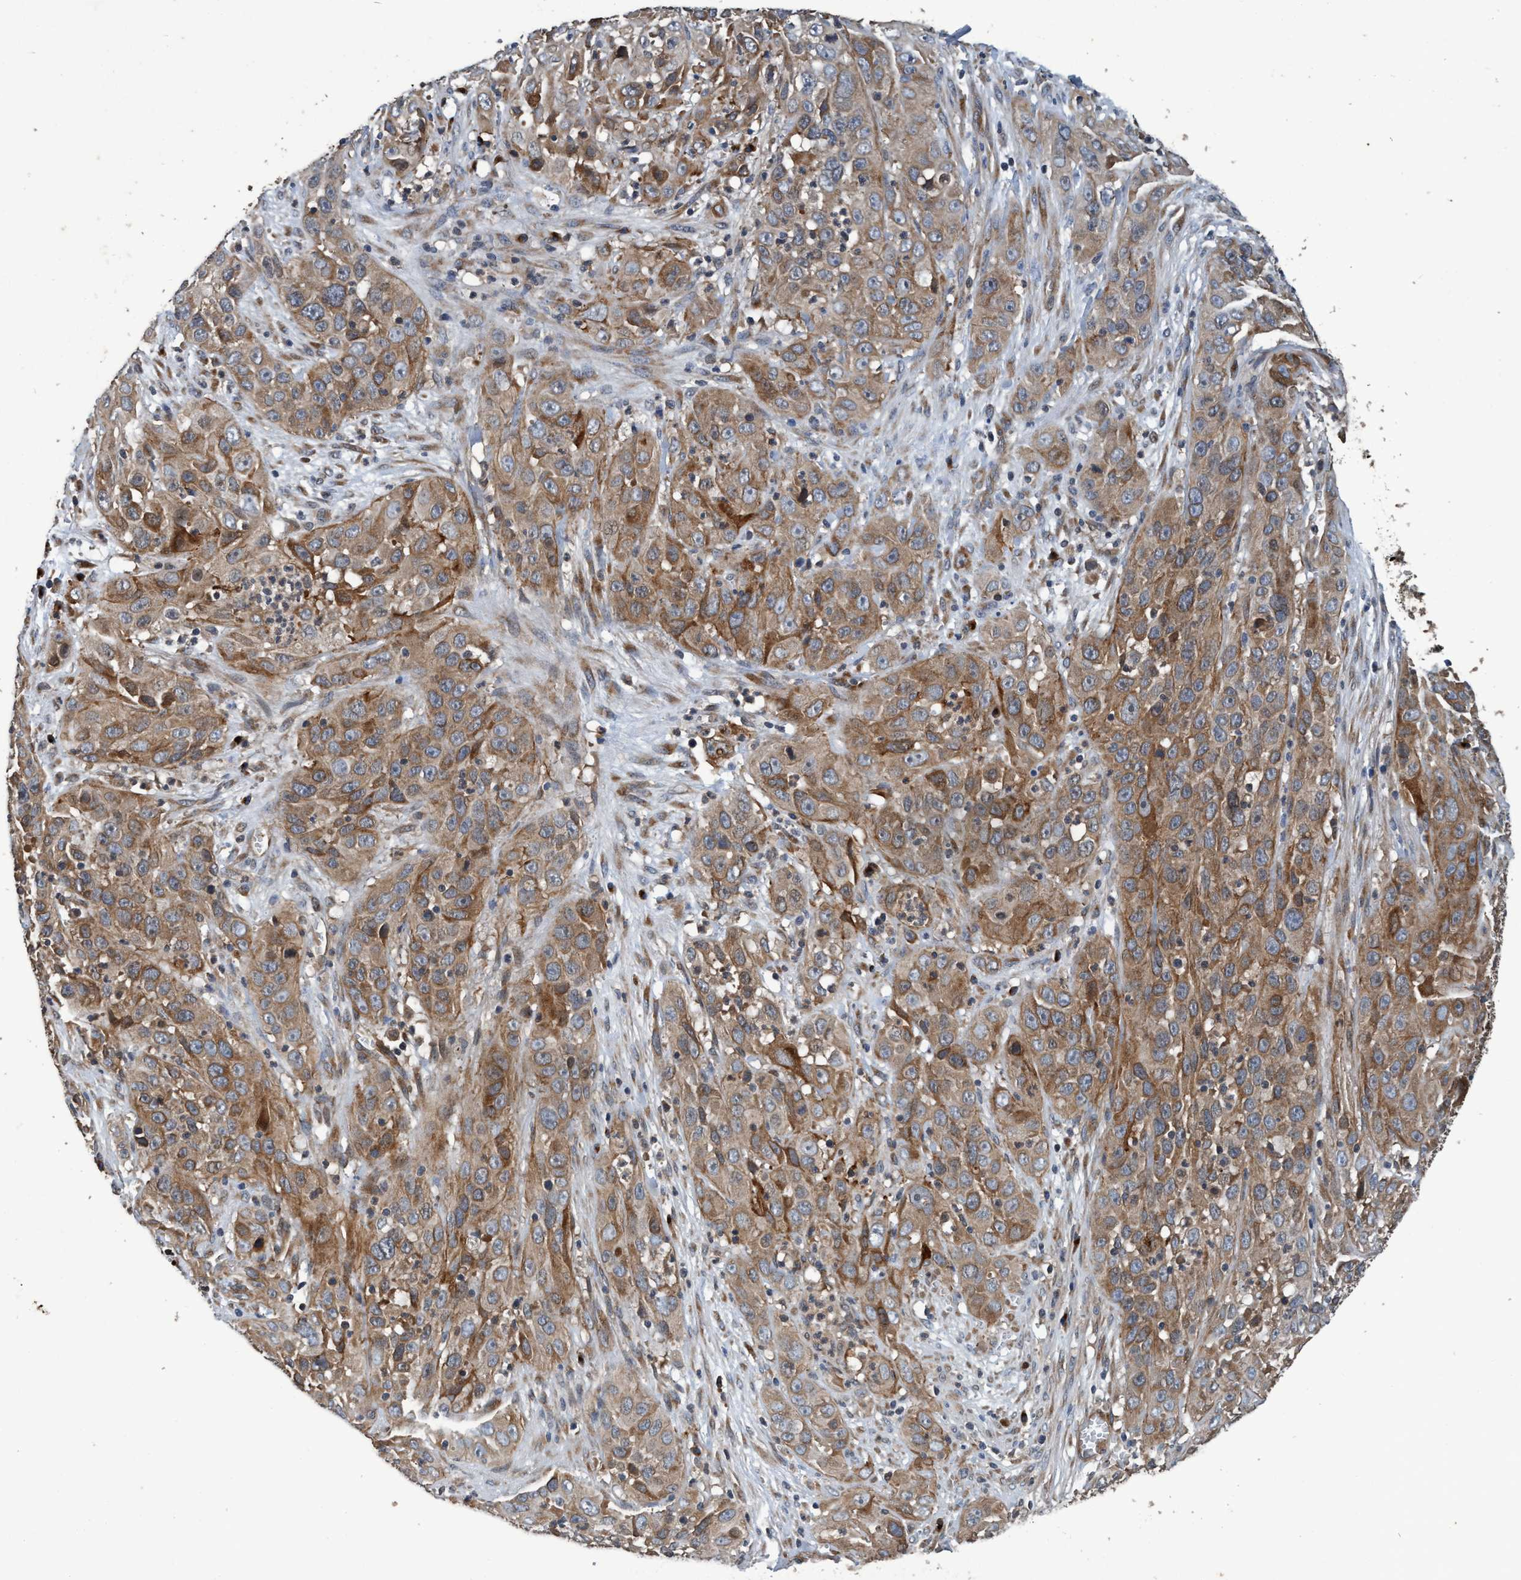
{"staining": {"intensity": "moderate", "quantity": ">75%", "location": "cytoplasmic/membranous"}, "tissue": "cervical cancer", "cell_type": "Tumor cells", "image_type": "cancer", "snomed": [{"axis": "morphology", "description": "Squamous cell carcinoma, NOS"}, {"axis": "topography", "description": "Cervix"}], "caption": "Protein staining of squamous cell carcinoma (cervical) tissue exhibits moderate cytoplasmic/membranous staining in about >75% of tumor cells.", "gene": "MACC1", "patient": {"sex": "female", "age": 32}}